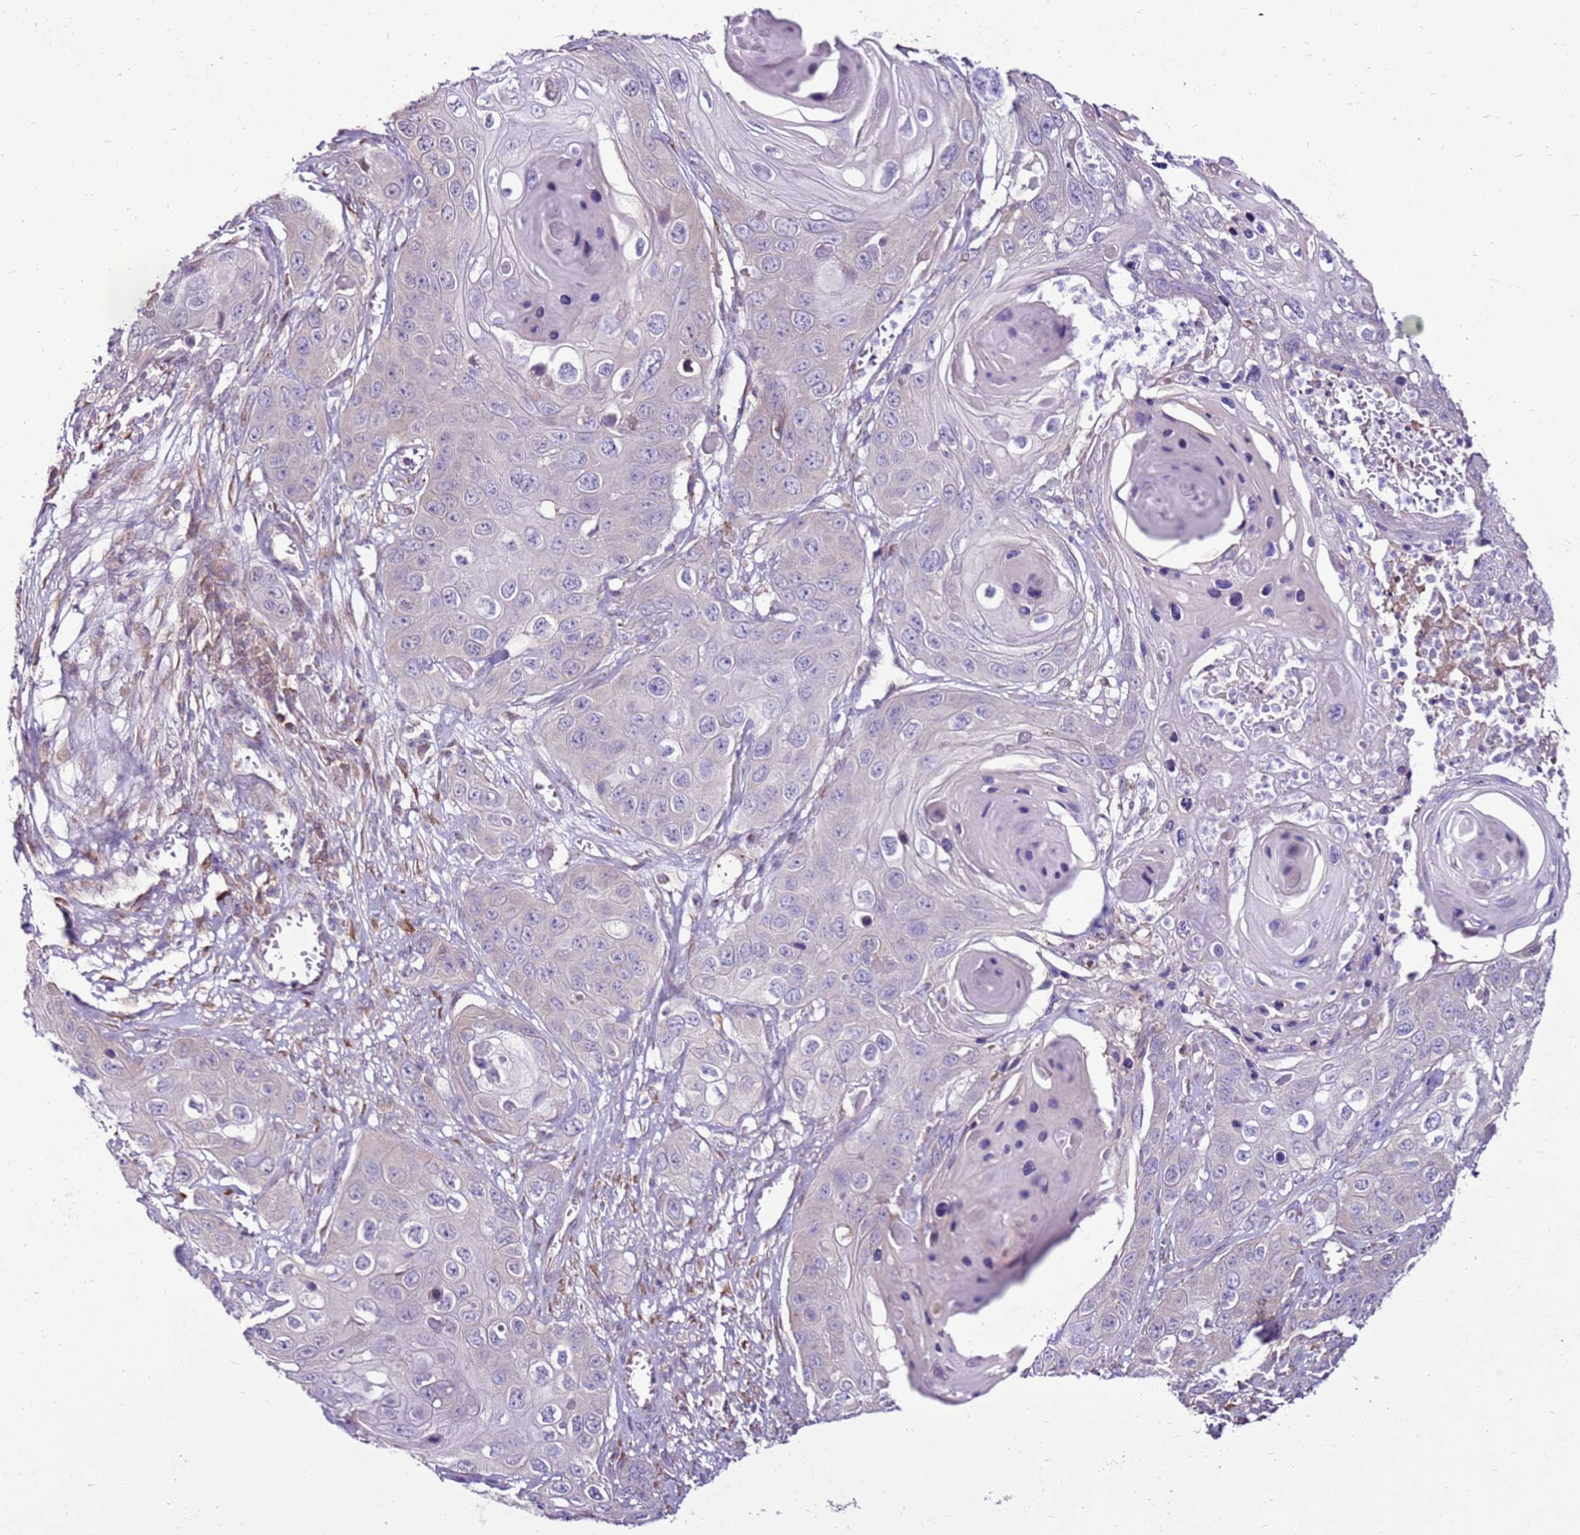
{"staining": {"intensity": "negative", "quantity": "none", "location": "none"}, "tissue": "skin cancer", "cell_type": "Tumor cells", "image_type": "cancer", "snomed": [{"axis": "morphology", "description": "Squamous cell carcinoma, NOS"}, {"axis": "topography", "description": "Skin"}], "caption": "High magnification brightfield microscopy of skin squamous cell carcinoma stained with DAB (3,3'-diaminobenzidine) (brown) and counterstained with hematoxylin (blue): tumor cells show no significant positivity. (Immunohistochemistry (ihc), brightfield microscopy, high magnification).", "gene": "SLC38A5", "patient": {"sex": "male", "age": 55}}